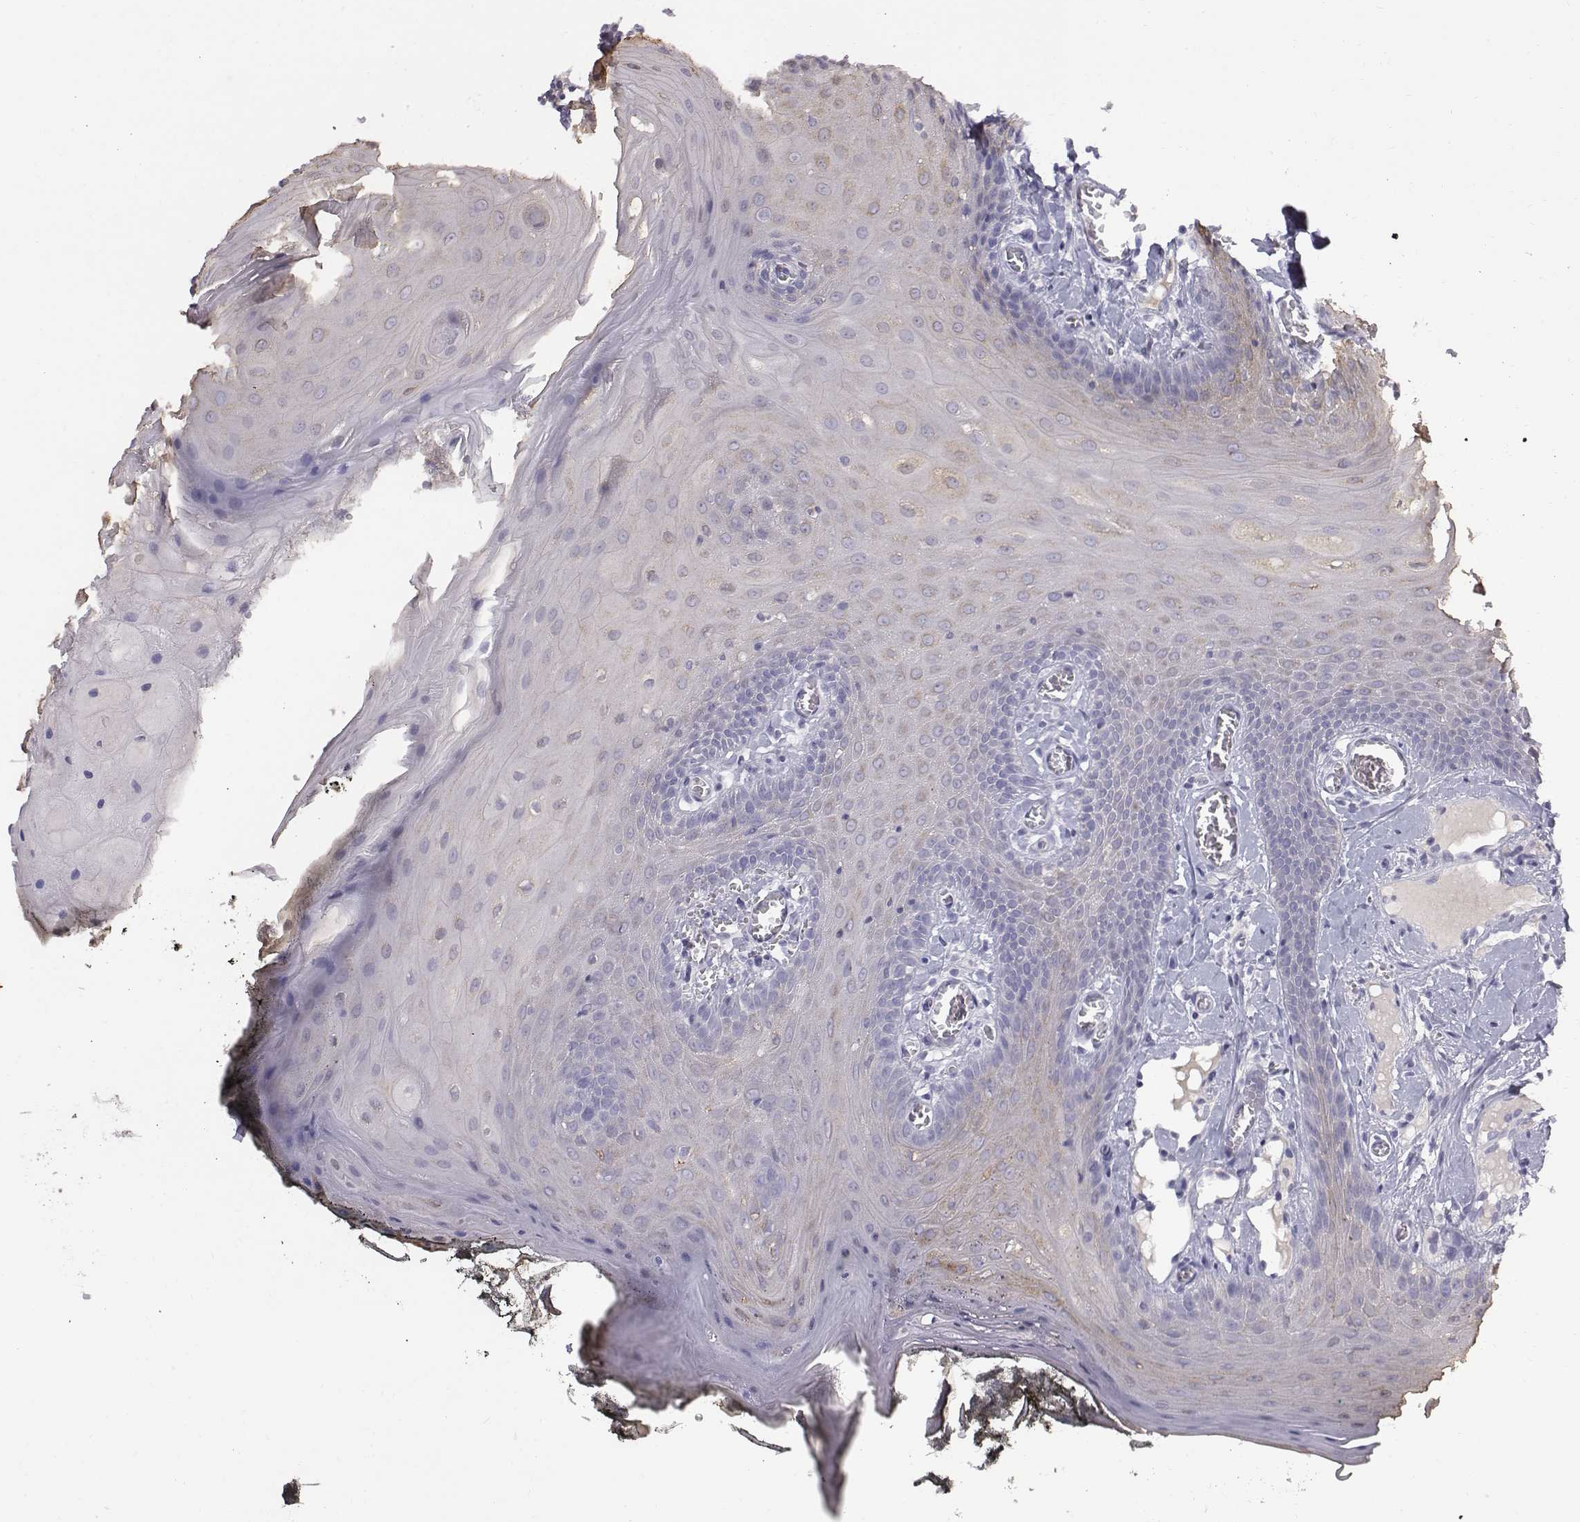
{"staining": {"intensity": "negative", "quantity": "none", "location": "none"}, "tissue": "oral mucosa", "cell_type": "Squamous epithelial cells", "image_type": "normal", "snomed": [{"axis": "morphology", "description": "Normal tissue, NOS"}, {"axis": "topography", "description": "Oral tissue"}], "caption": "A high-resolution histopathology image shows IHC staining of unremarkable oral mucosa, which reveals no significant positivity in squamous epithelial cells.", "gene": "C6orf58", "patient": {"sex": "male", "age": 9}}